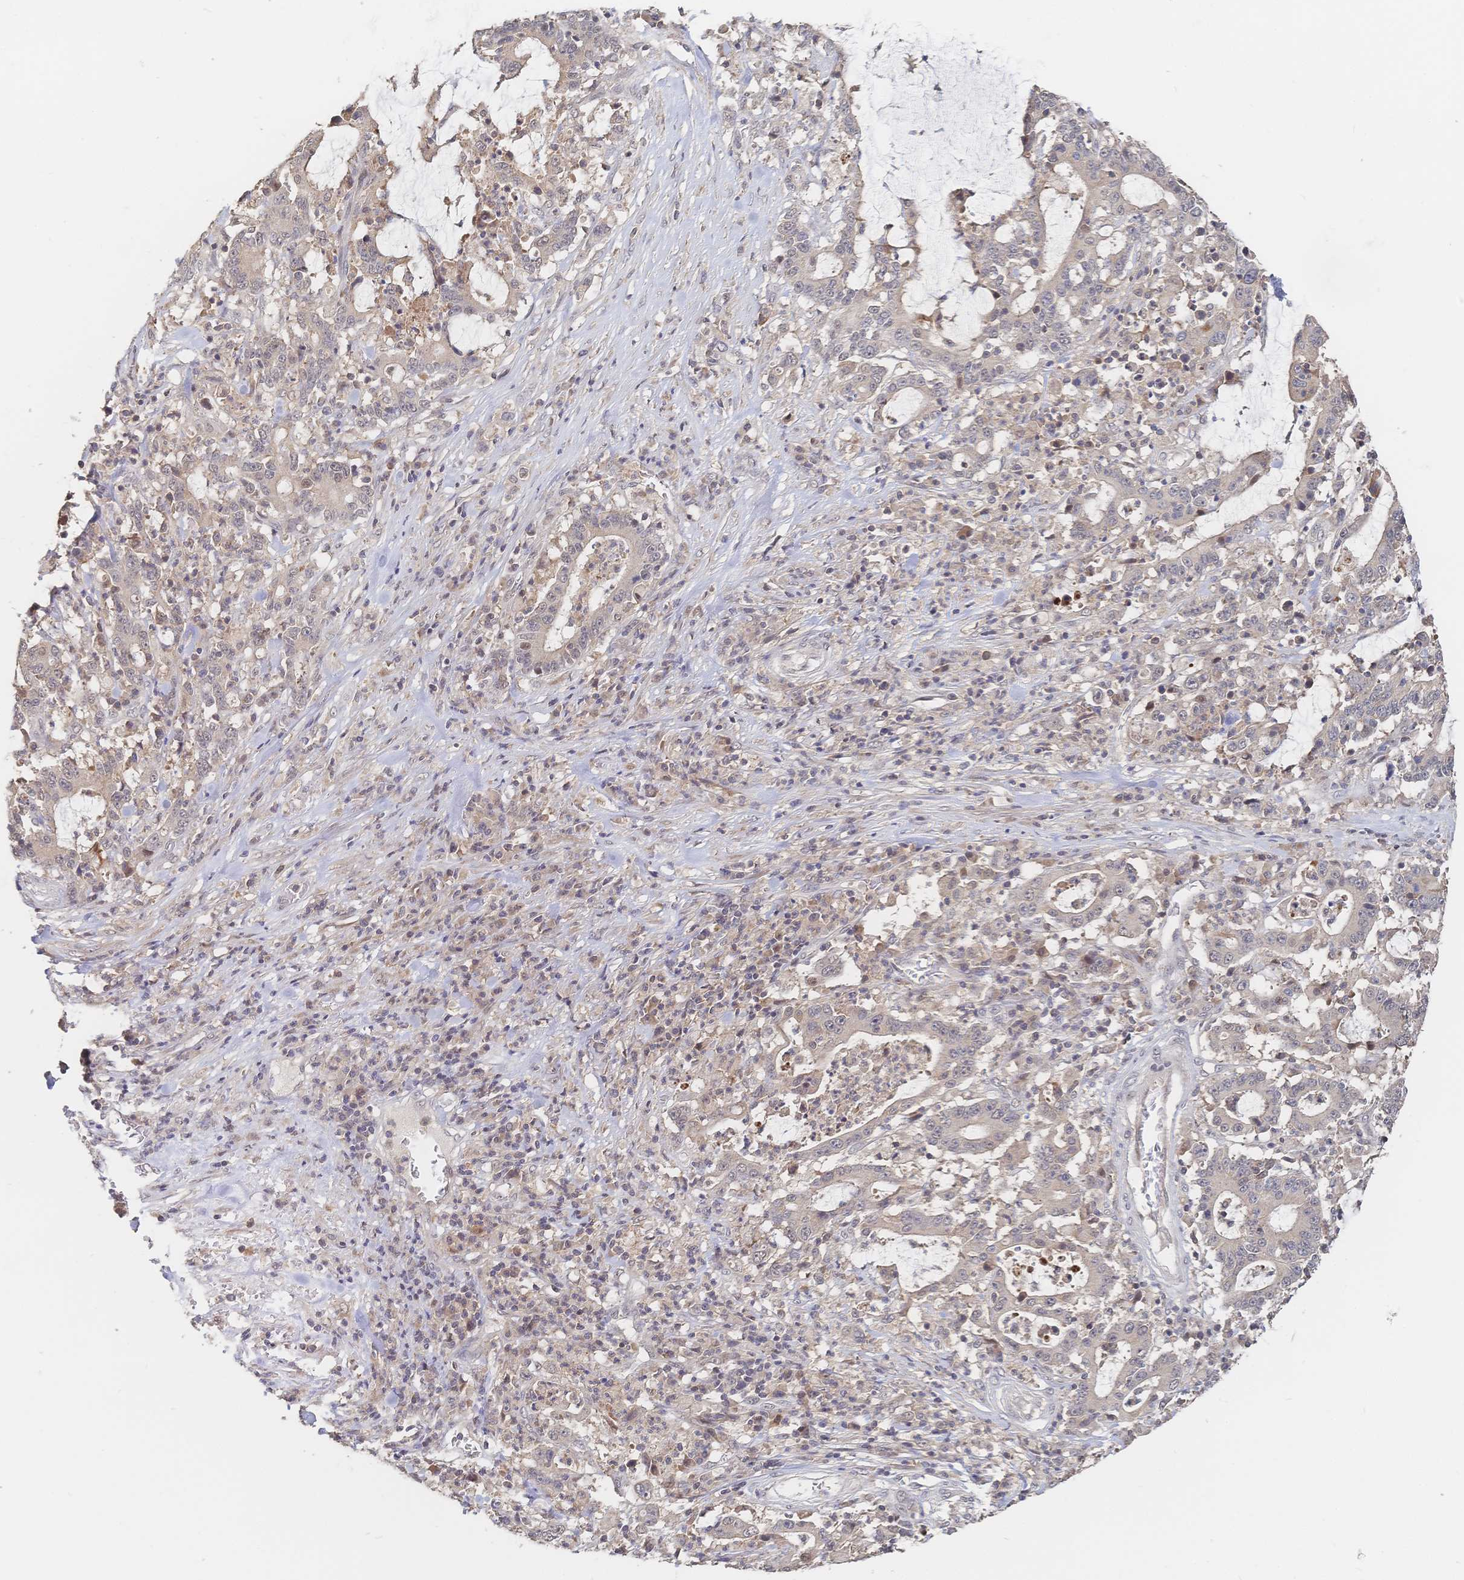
{"staining": {"intensity": "negative", "quantity": "none", "location": "none"}, "tissue": "stomach cancer", "cell_type": "Tumor cells", "image_type": "cancer", "snomed": [{"axis": "morphology", "description": "Adenocarcinoma, NOS"}, {"axis": "topography", "description": "Stomach, upper"}], "caption": "Adenocarcinoma (stomach) was stained to show a protein in brown. There is no significant expression in tumor cells.", "gene": "LRP5", "patient": {"sex": "male", "age": 68}}